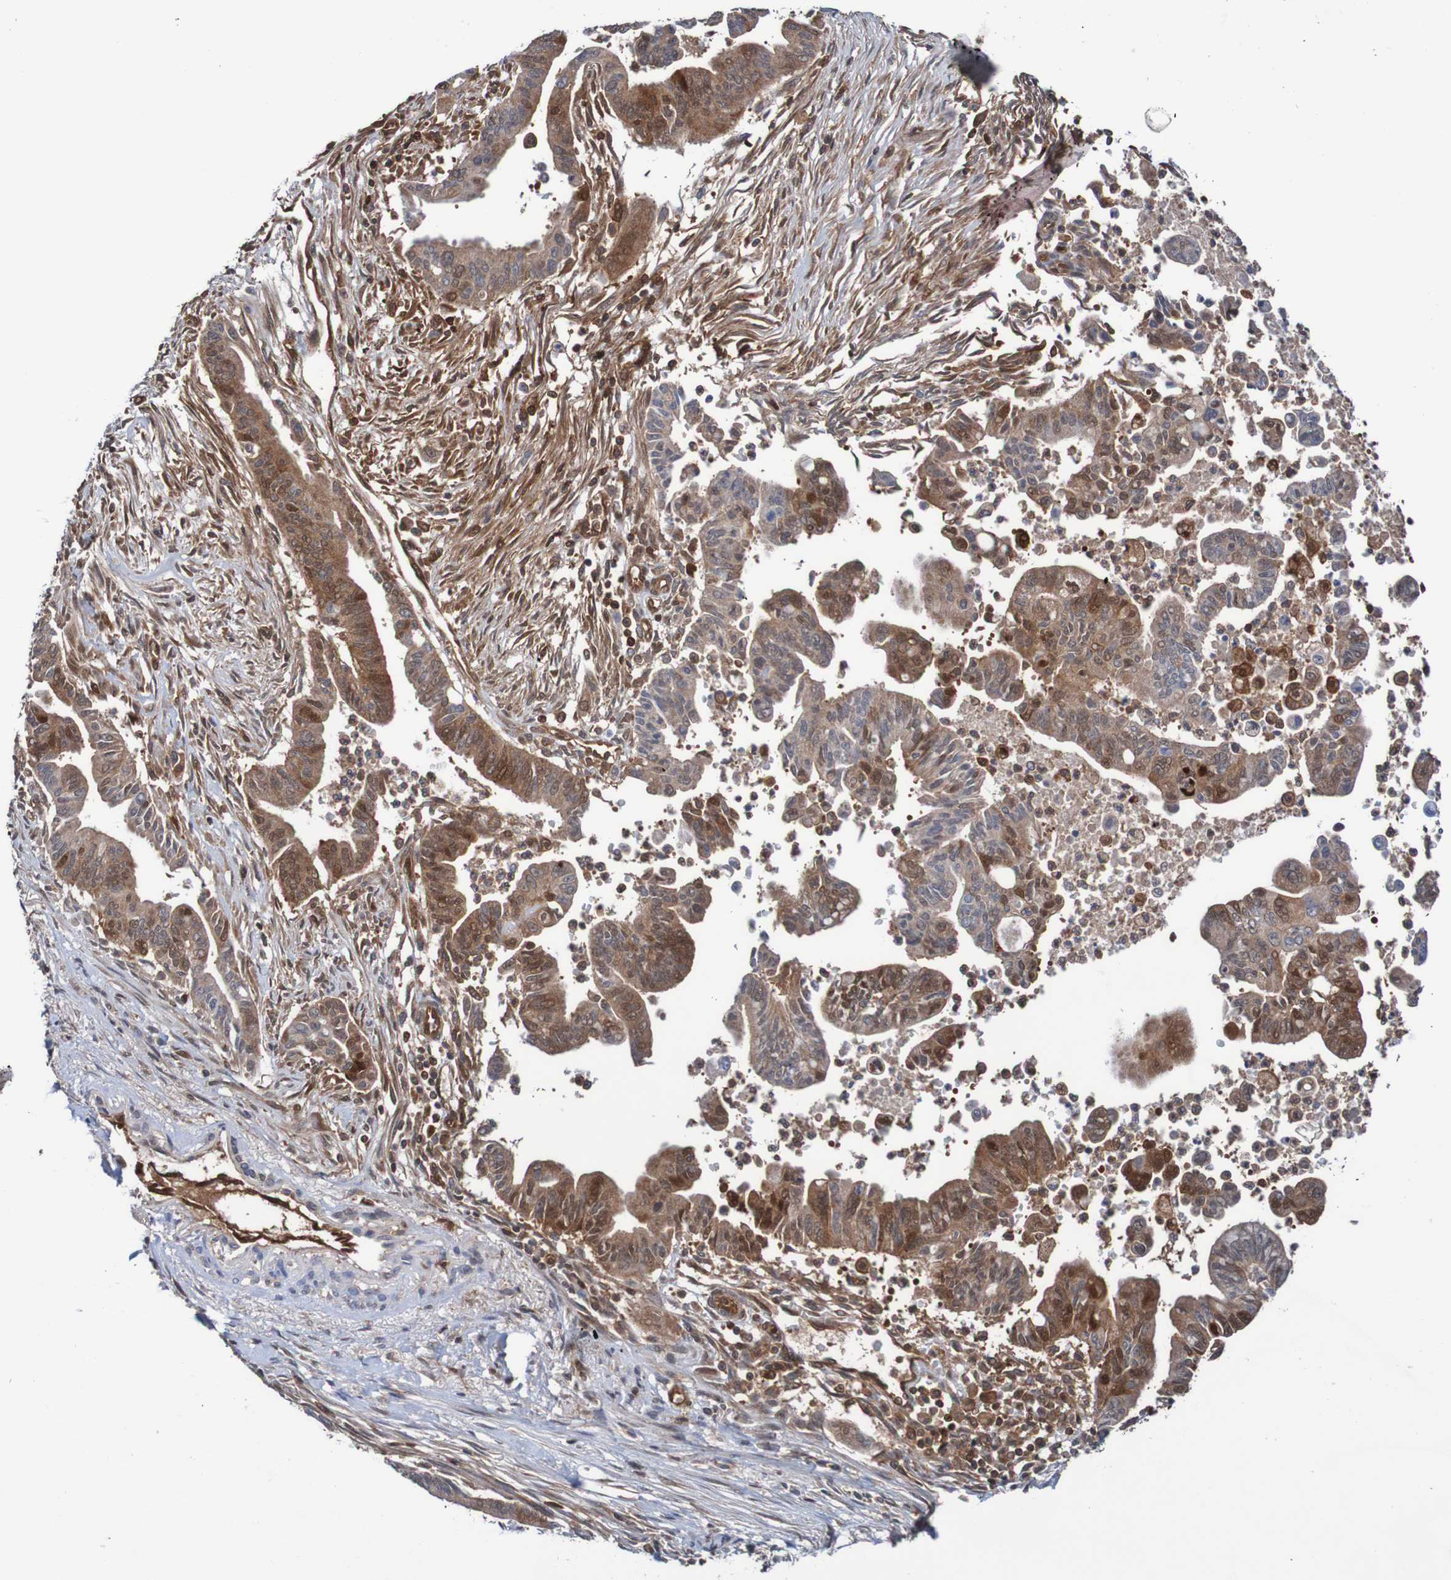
{"staining": {"intensity": "moderate", "quantity": ">75%", "location": "cytoplasmic/membranous"}, "tissue": "pancreatic cancer", "cell_type": "Tumor cells", "image_type": "cancer", "snomed": [{"axis": "morphology", "description": "Adenocarcinoma, NOS"}, {"axis": "topography", "description": "Pancreas"}], "caption": "A micrograph of human pancreatic cancer (adenocarcinoma) stained for a protein demonstrates moderate cytoplasmic/membranous brown staining in tumor cells.", "gene": "RIGI", "patient": {"sex": "male", "age": 70}}